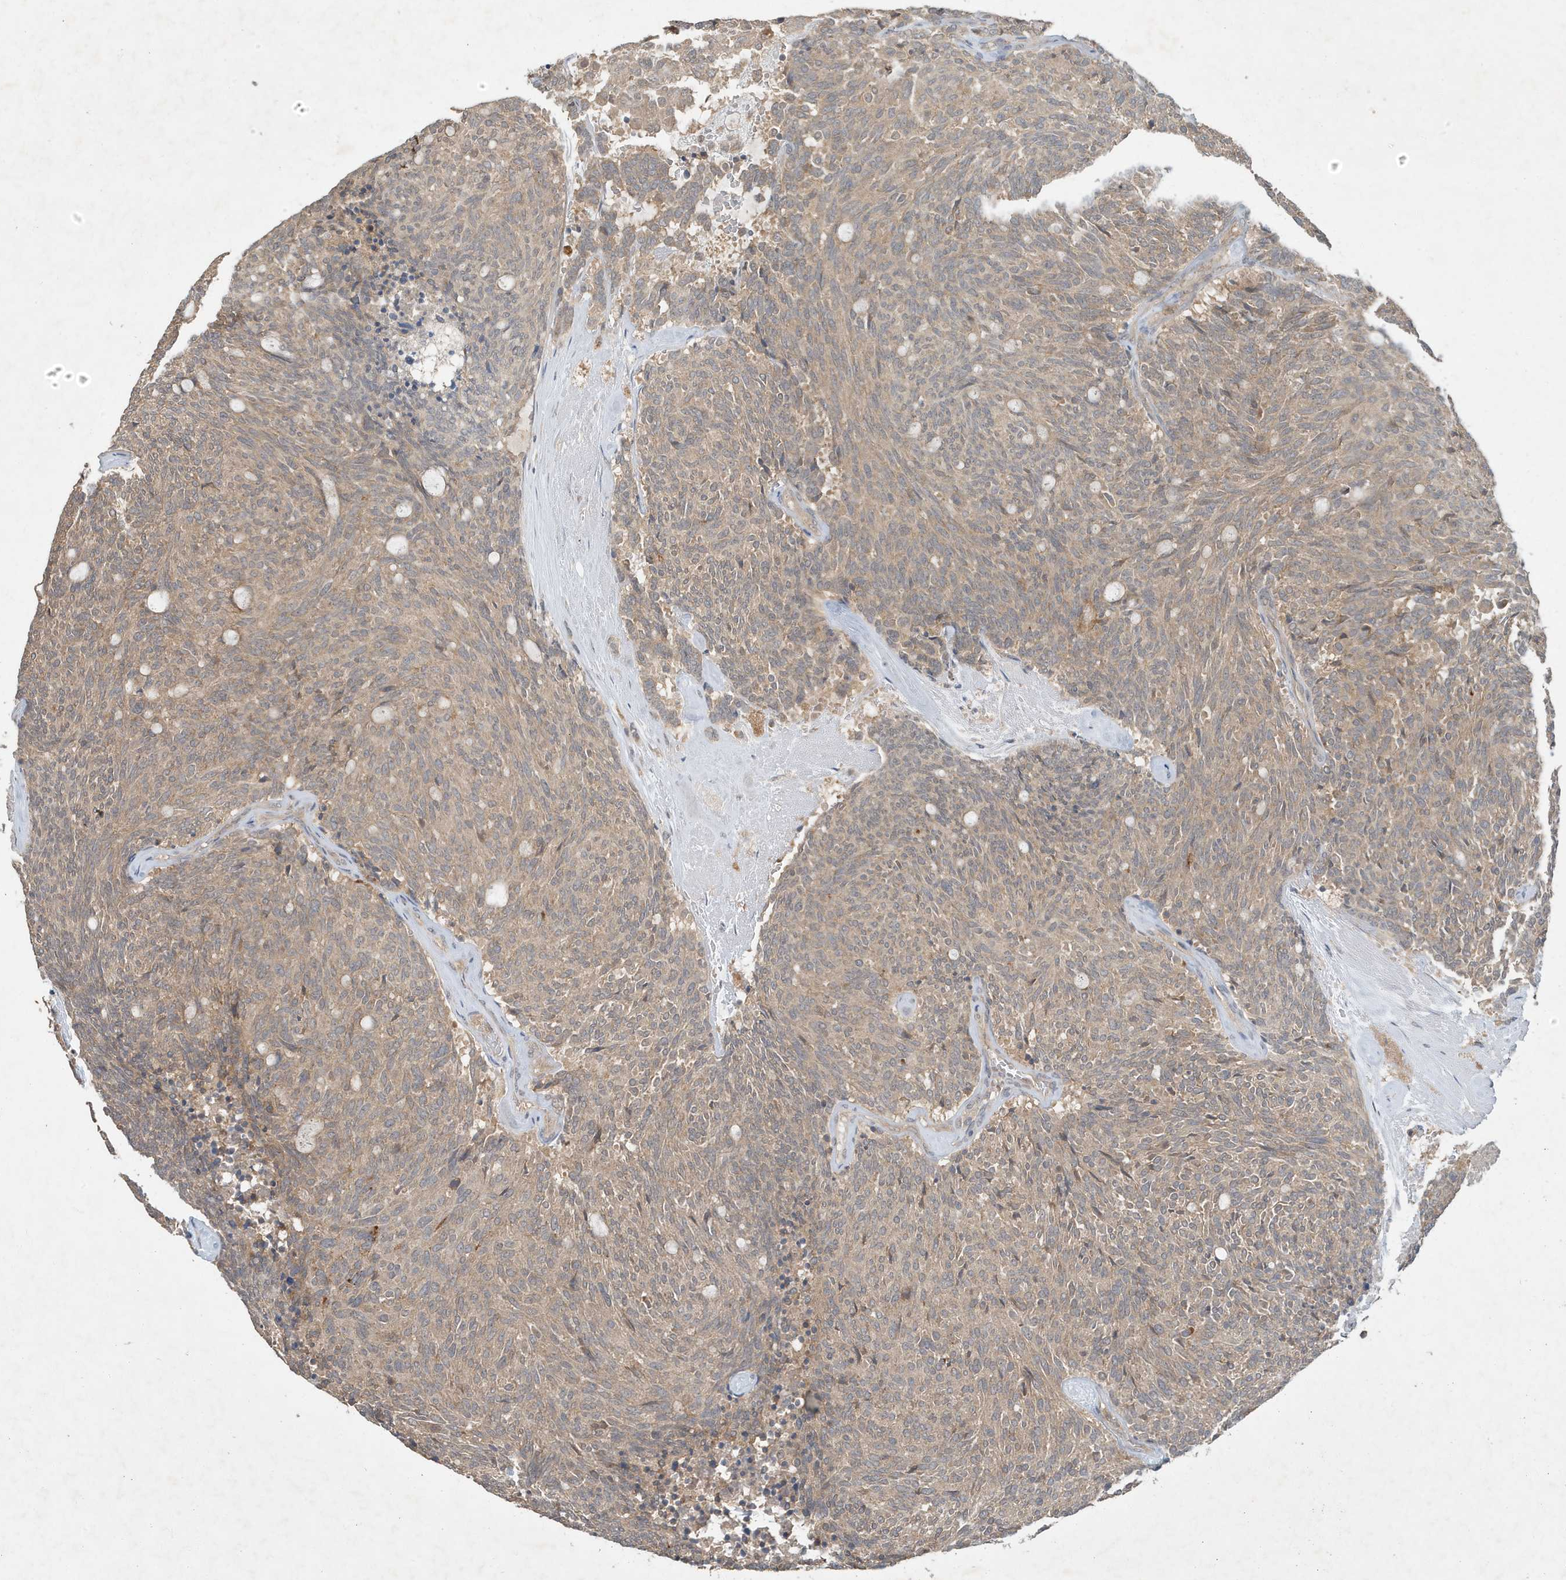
{"staining": {"intensity": "weak", "quantity": ">75%", "location": "cytoplasmic/membranous"}, "tissue": "carcinoid", "cell_type": "Tumor cells", "image_type": "cancer", "snomed": [{"axis": "morphology", "description": "Carcinoid, malignant, NOS"}, {"axis": "topography", "description": "Pancreas"}], "caption": "This image displays malignant carcinoid stained with immunohistochemistry to label a protein in brown. The cytoplasmic/membranous of tumor cells show weak positivity for the protein. Nuclei are counter-stained blue.", "gene": "ABCB9", "patient": {"sex": "female", "age": 54}}